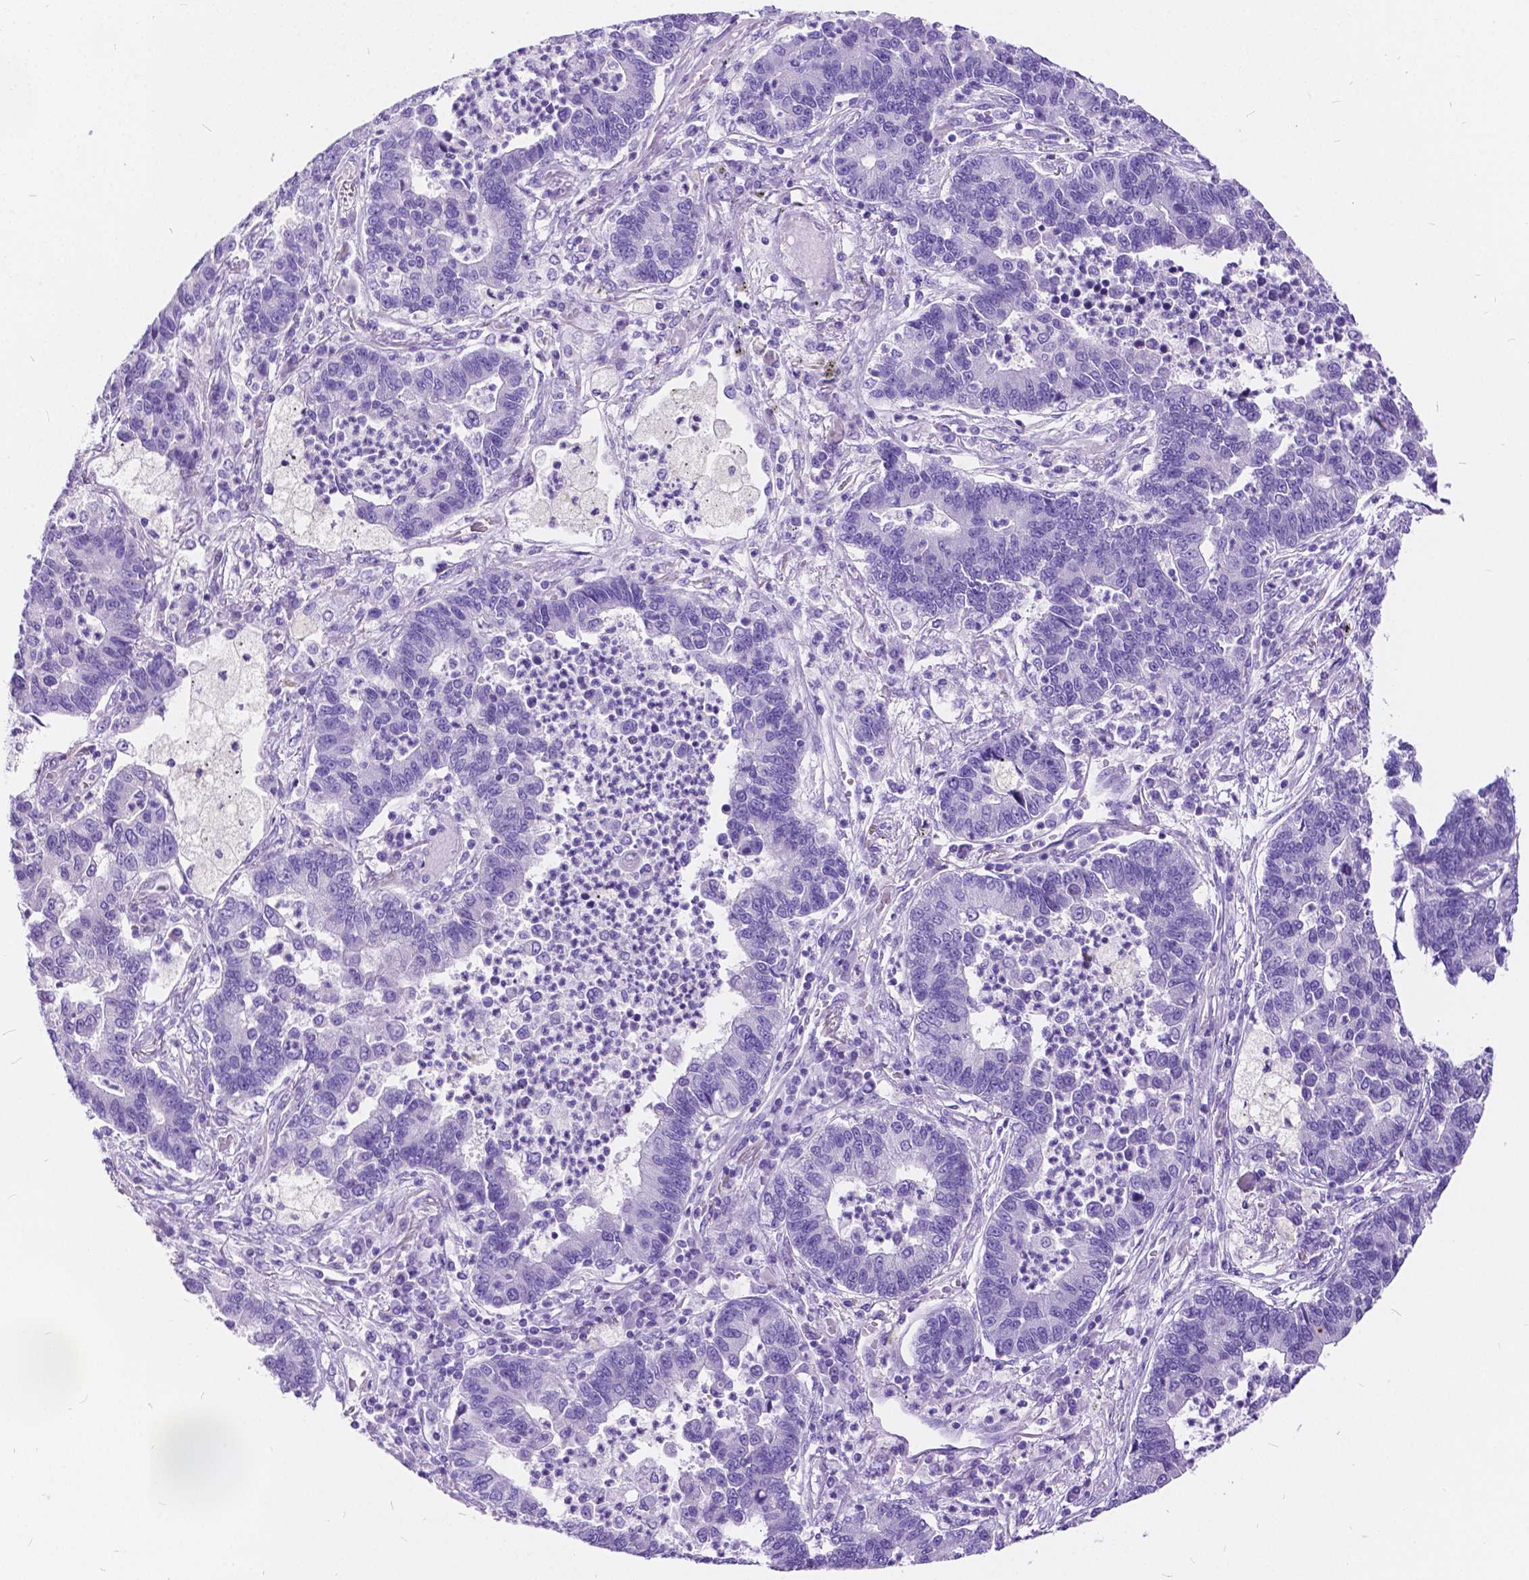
{"staining": {"intensity": "negative", "quantity": "none", "location": "none"}, "tissue": "lung cancer", "cell_type": "Tumor cells", "image_type": "cancer", "snomed": [{"axis": "morphology", "description": "Adenocarcinoma, NOS"}, {"axis": "topography", "description": "Lung"}], "caption": "A photomicrograph of lung cancer (adenocarcinoma) stained for a protein reveals no brown staining in tumor cells.", "gene": "CHRM1", "patient": {"sex": "female", "age": 57}}